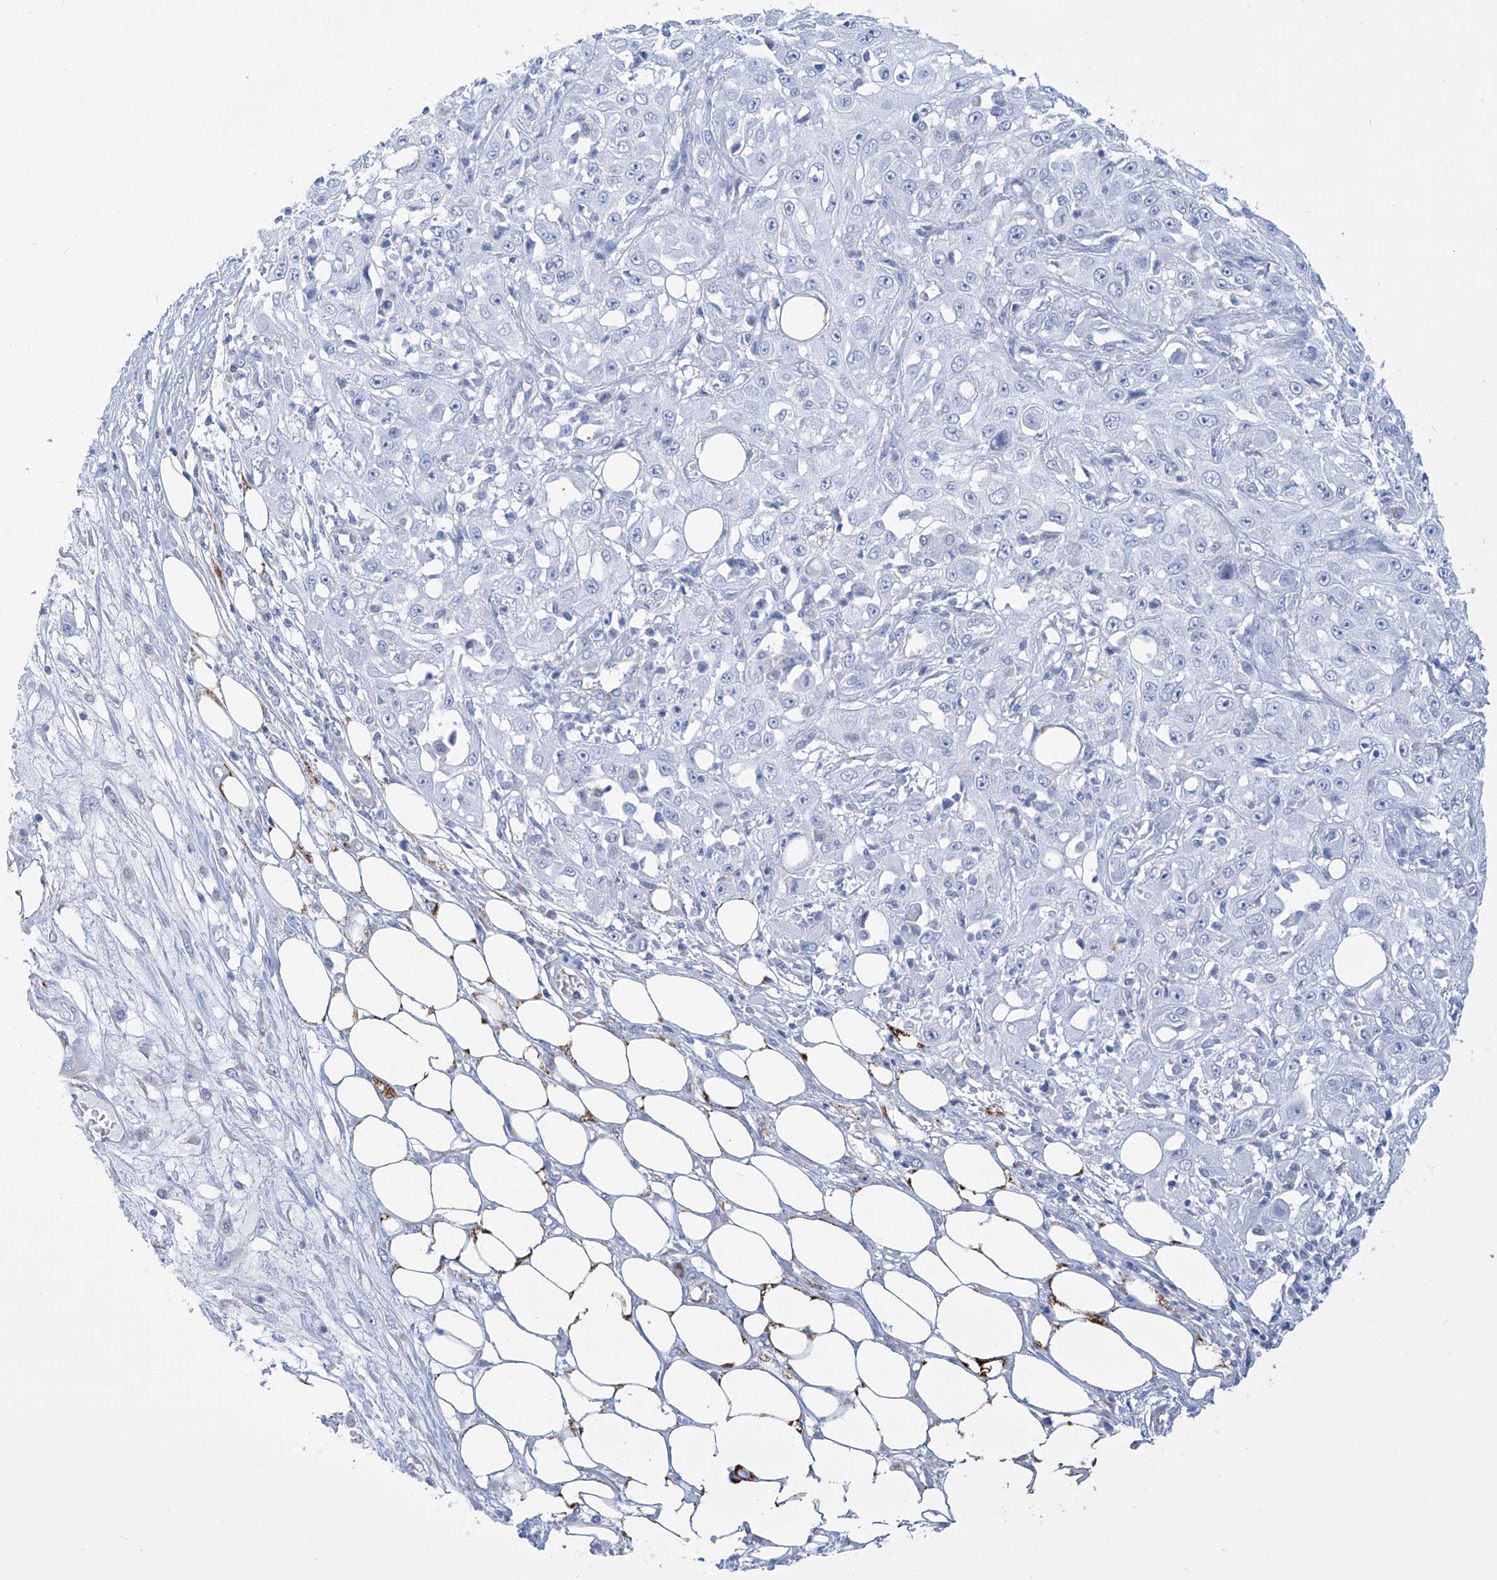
{"staining": {"intensity": "negative", "quantity": "none", "location": "none"}, "tissue": "skin cancer", "cell_type": "Tumor cells", "image_type": "cancer", "snomed": [{"axis": "morphology", "description": "Squamous cell carcinoma, NOS"}, {"axis": "morphology", "description": "Squamous cell carcinoma, metastatic, NOS"}, {"axis": "topography", "description": "Skin"}, {"axis": "topography", "description": "Lymph node"}], "caption": "DAB immunohistochemical staining of human skin cancer (squamous cell carcinoma) reveals no significant expression in tumor cells.", "gene": "ALDH6A1", "patient": {"sex": "male", "age": 75}}